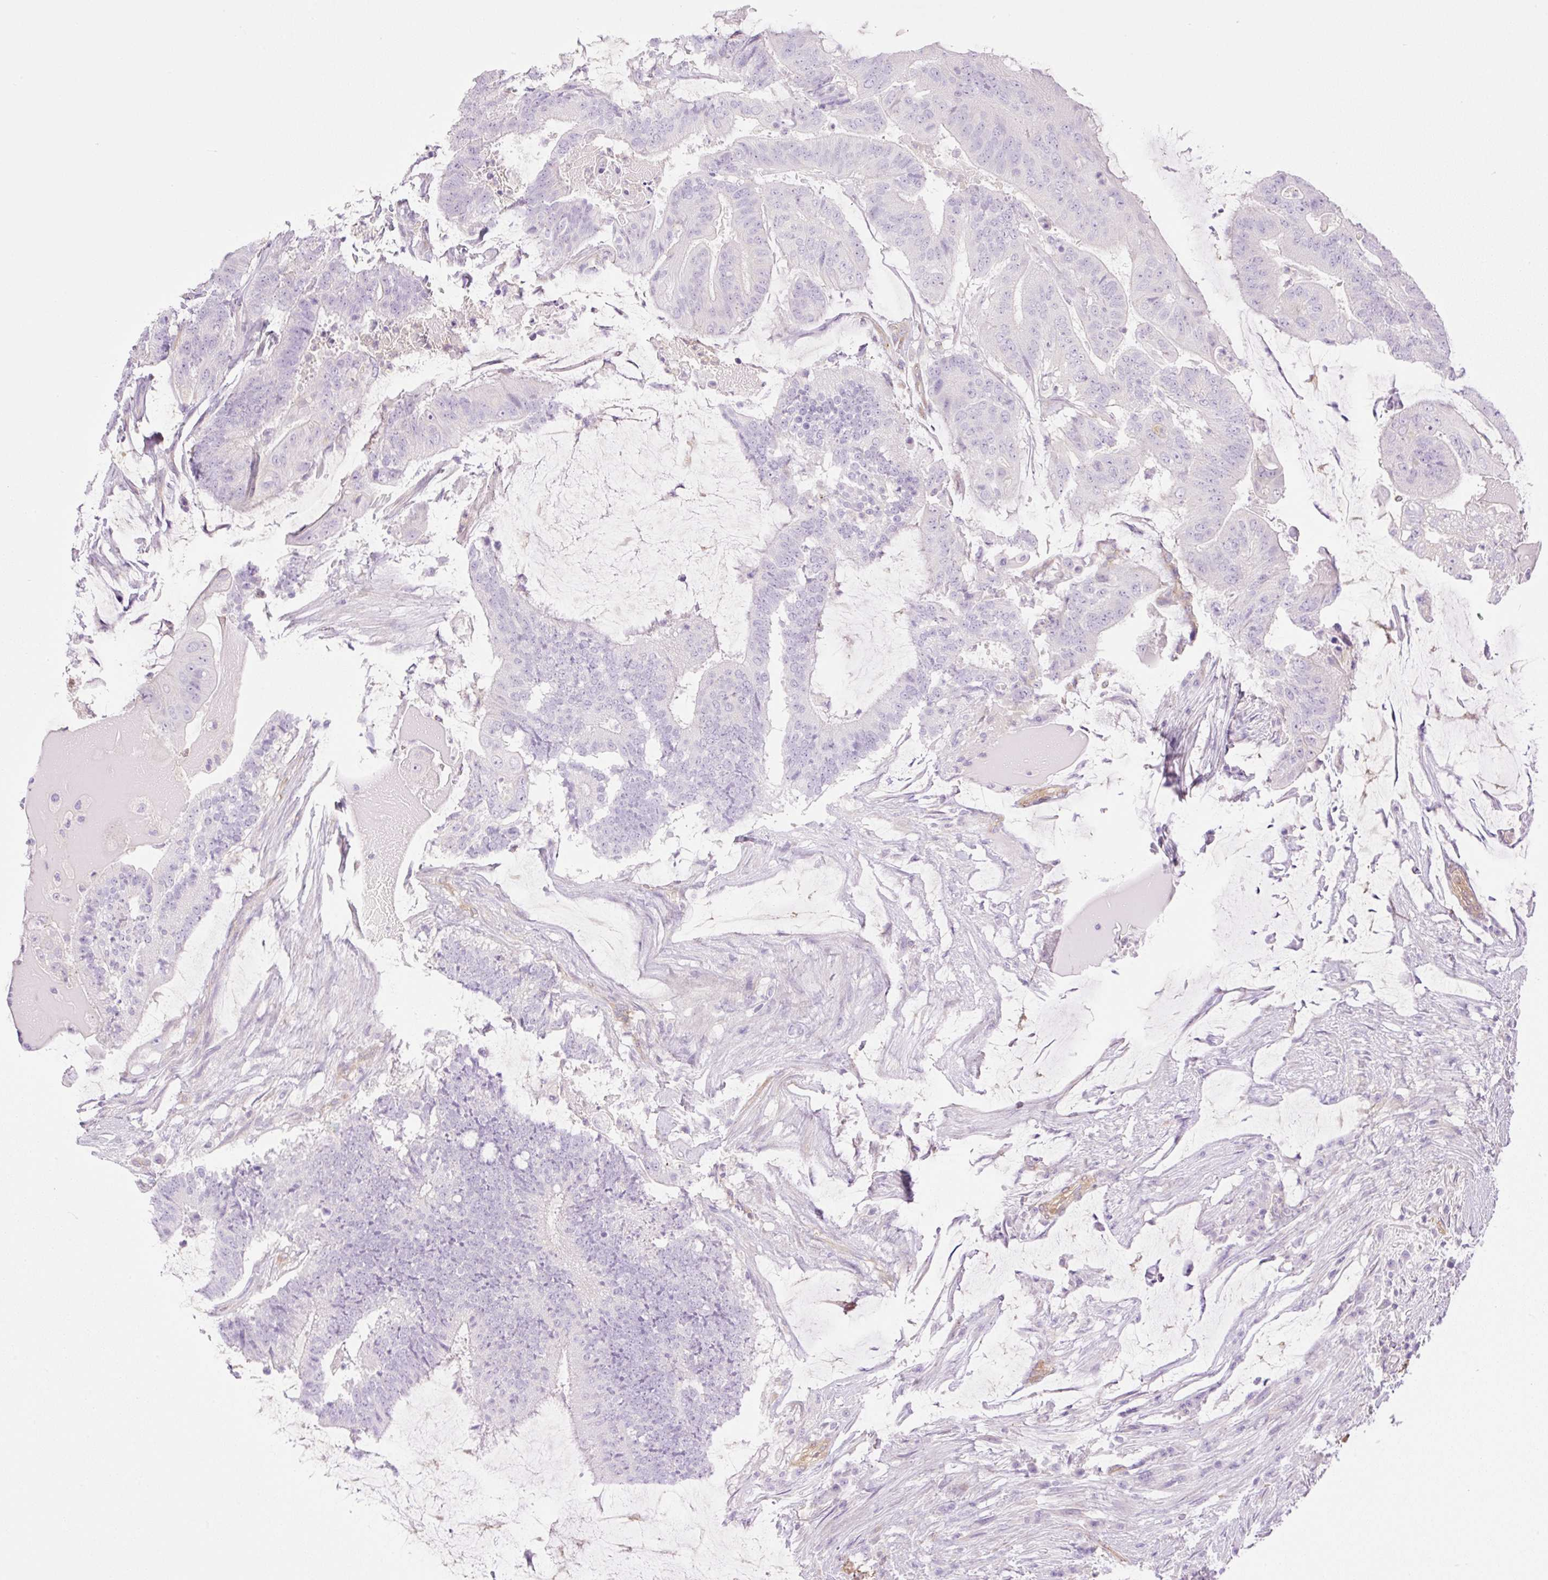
{"staining": {"intensity": "negative", "quantity": "none", "location": "none"}, "tissue": "colorectal cancer", "cell_type": "Tumor cells", "image_type": "cancer", "snomed": [{"axis": "morphology", "description": "Adenocarcinoma, NOS"}, {"axis": "topography", "description": "Colon"}], "caption": "There is no significant positivity in tumor cells of adenocarcinoma (colorectal).", "gene": "EHD3", "patient": {"sex": "female", "age": 43}}